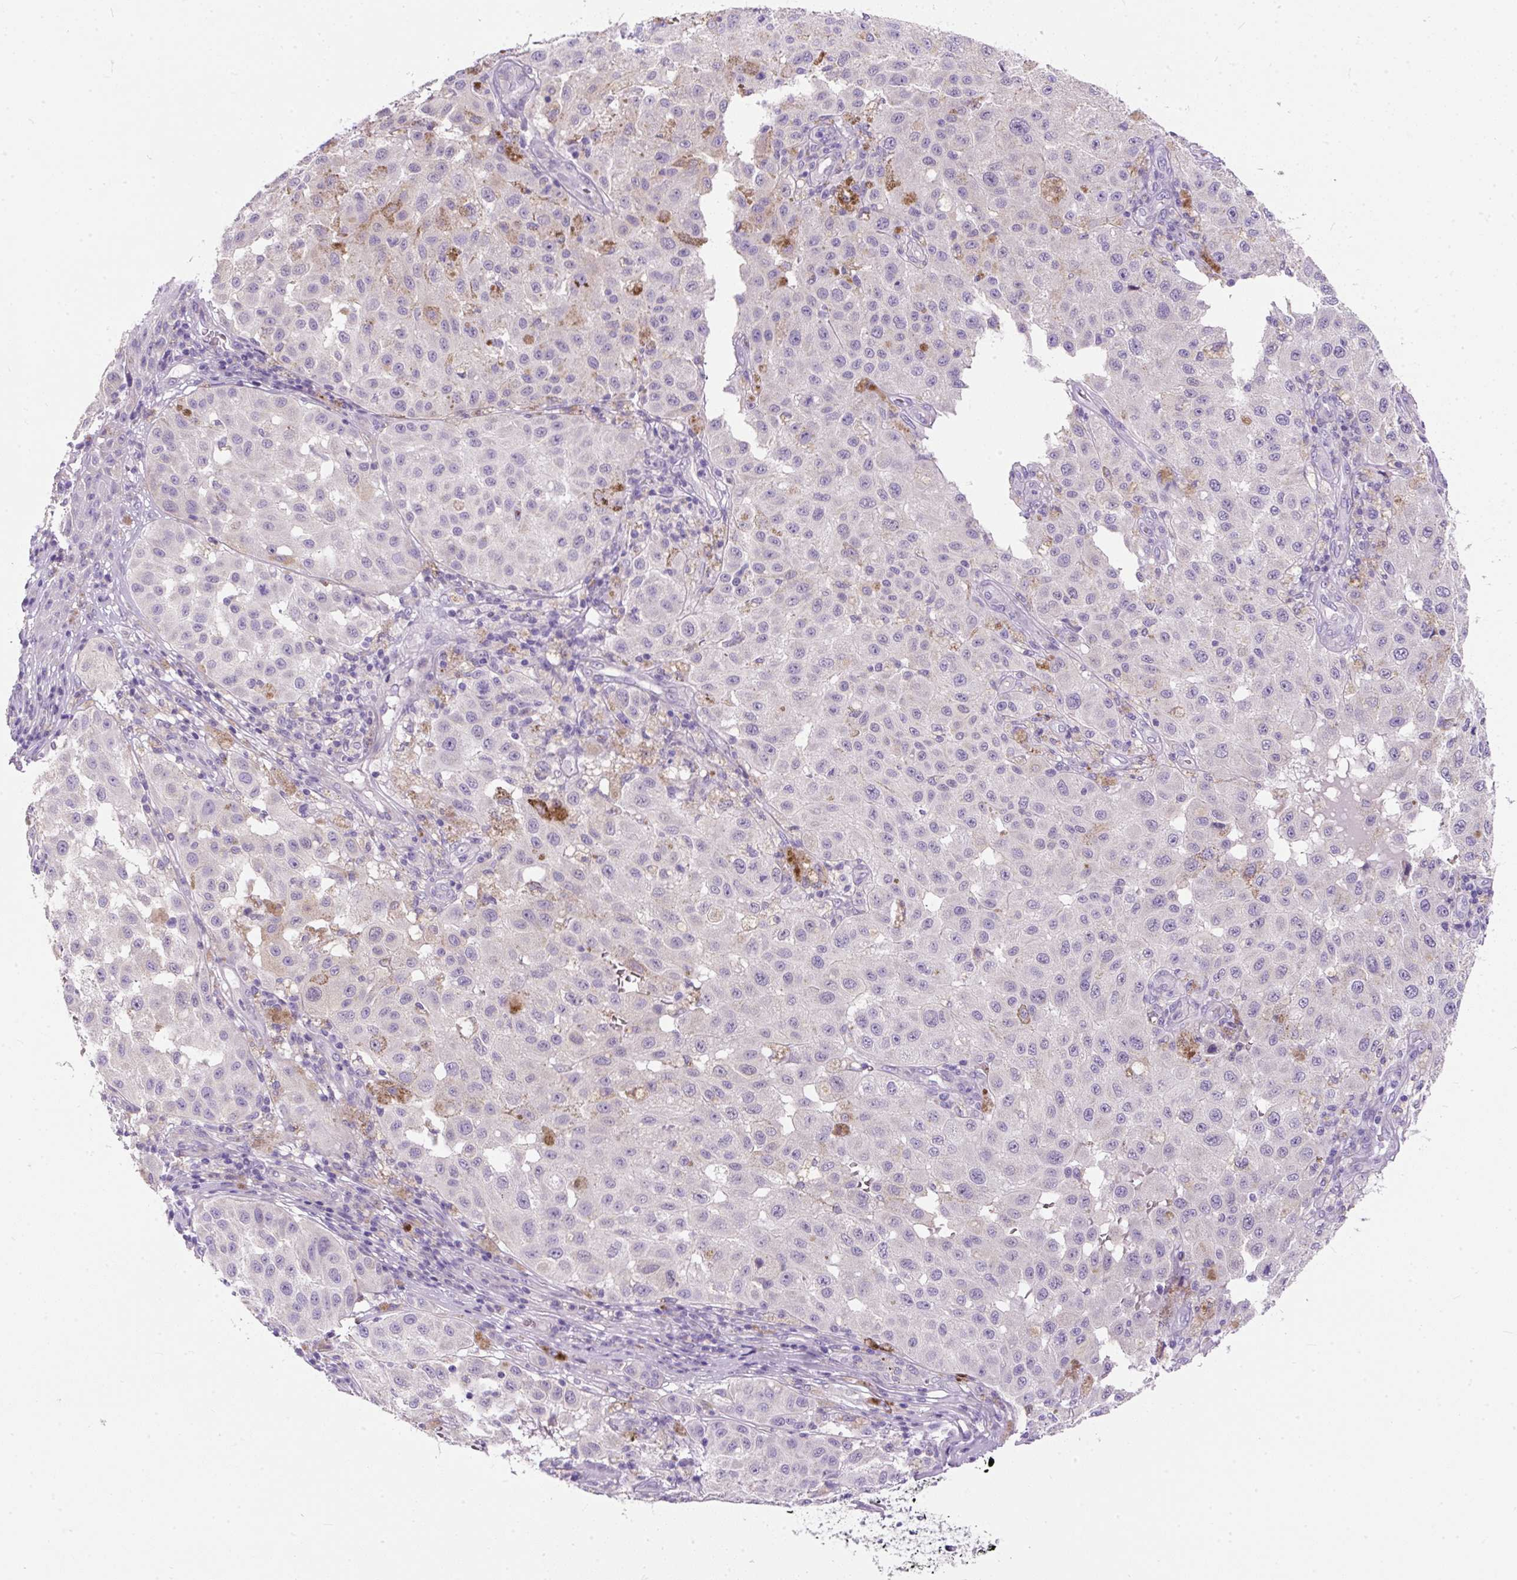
{"staining": {"intensity": "negative", "quantity": "none", "location": "none"}, "tissue": "melanoma", "cell_type": "Tumor cells", "image_type": "cancer", "snomed": [{"axis": "morphology", "description": "Malignant melanoma, NOS"}, {"axis": "topography", "description": "Skin"}], "caption": "This is an IHC image of human melanoma. There is no staining in tumor cells.", "gene": "SUSD5", "patient": {"sex": "female", "age": 64}}